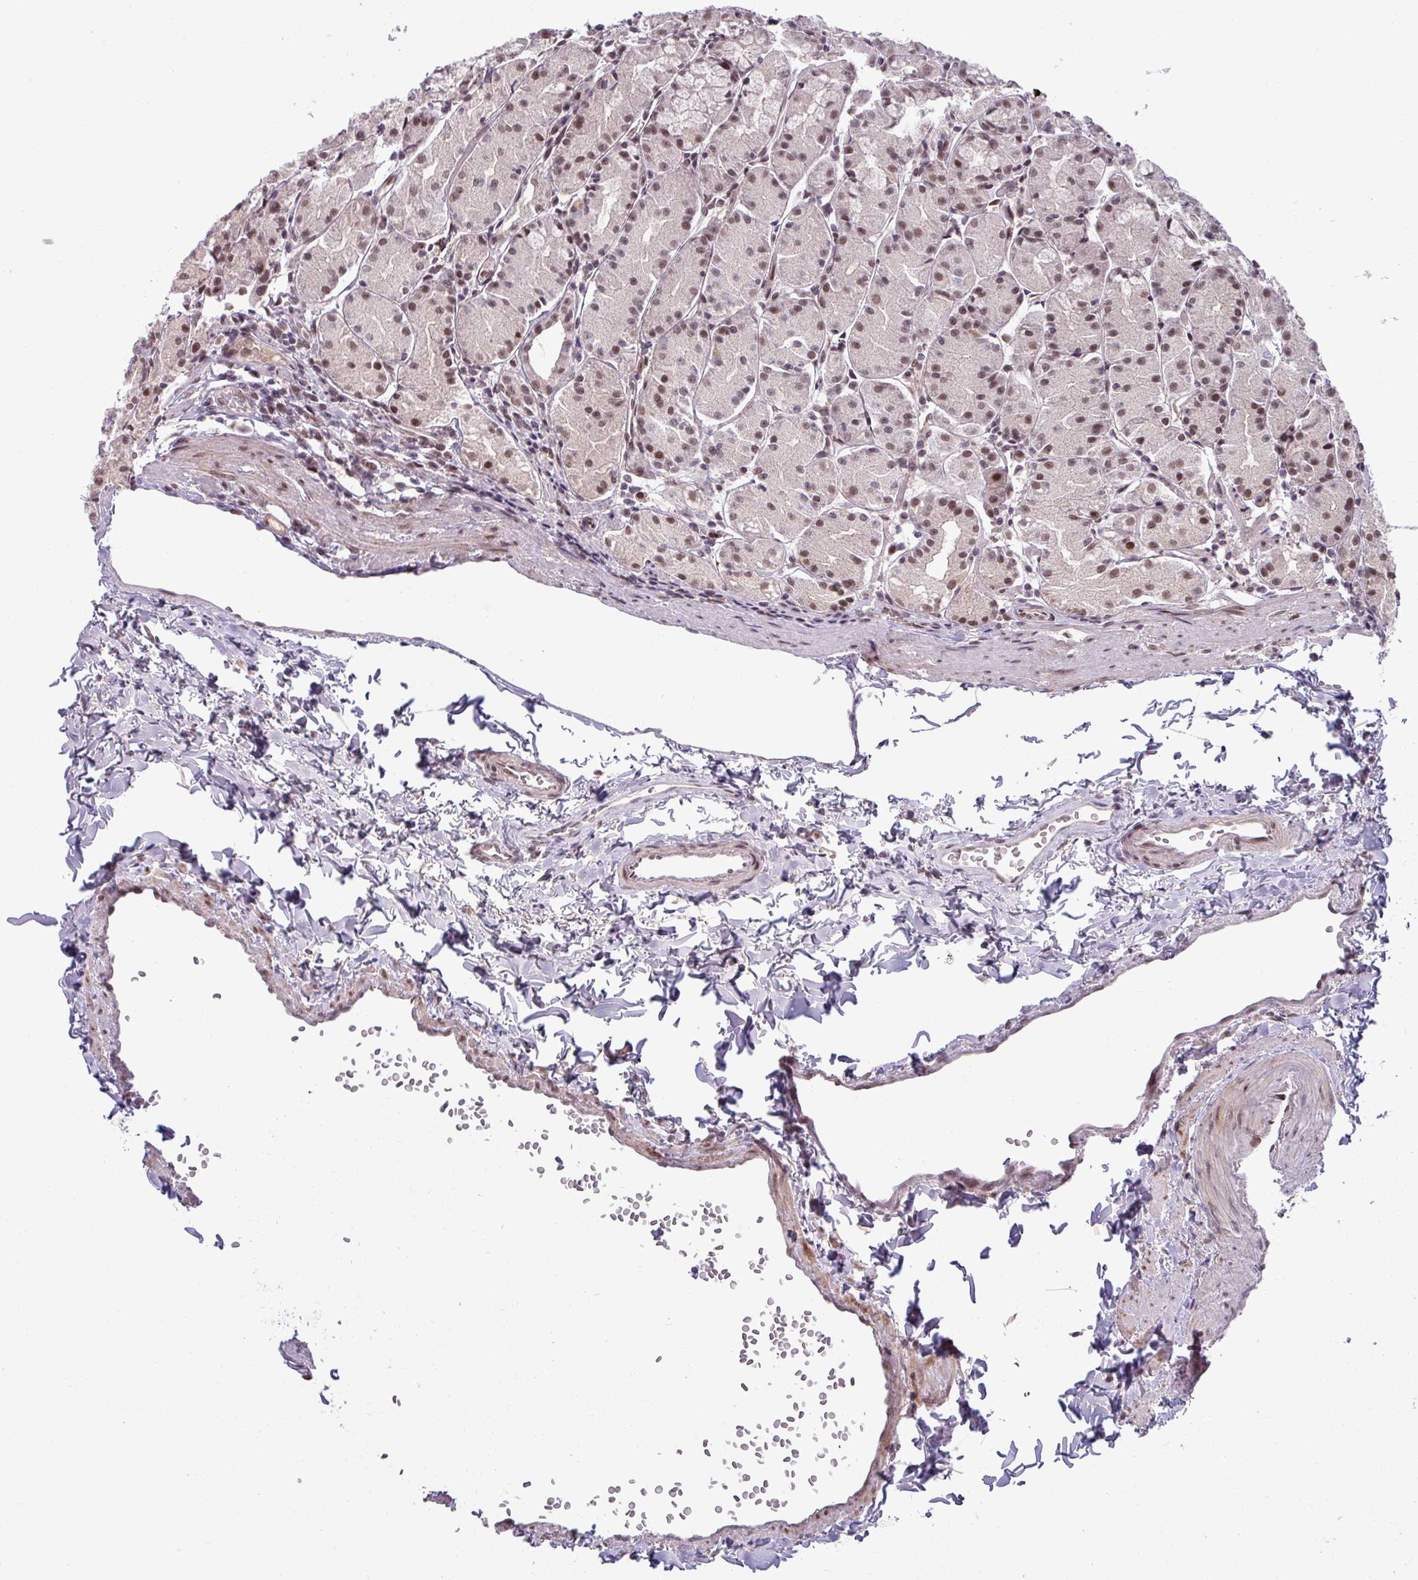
{"staining": {"intensity": "moderate", "quantity": ">75%", "location": "nuclear"}, "tissue": "stomach", "cell_type": "Glandular cells", "image_type": "normal", "snomed": [{"axis": "morphology", "description": "Normal tissue, NOS"}, {"axis": "topography", "description": "Stomach, upper"}], "caption": "Moderate nuclear expression is seen in about >75% of glandular cells in normal stomach. The protein of interest is stained brown, and the nuclei are stained in blue (DAB (3,3'-diaminobenzidine) IHC with brightfield microscopy, high magnification).", "gene": "PTPN20", "patient": {"sex": "male", "age": 47}}